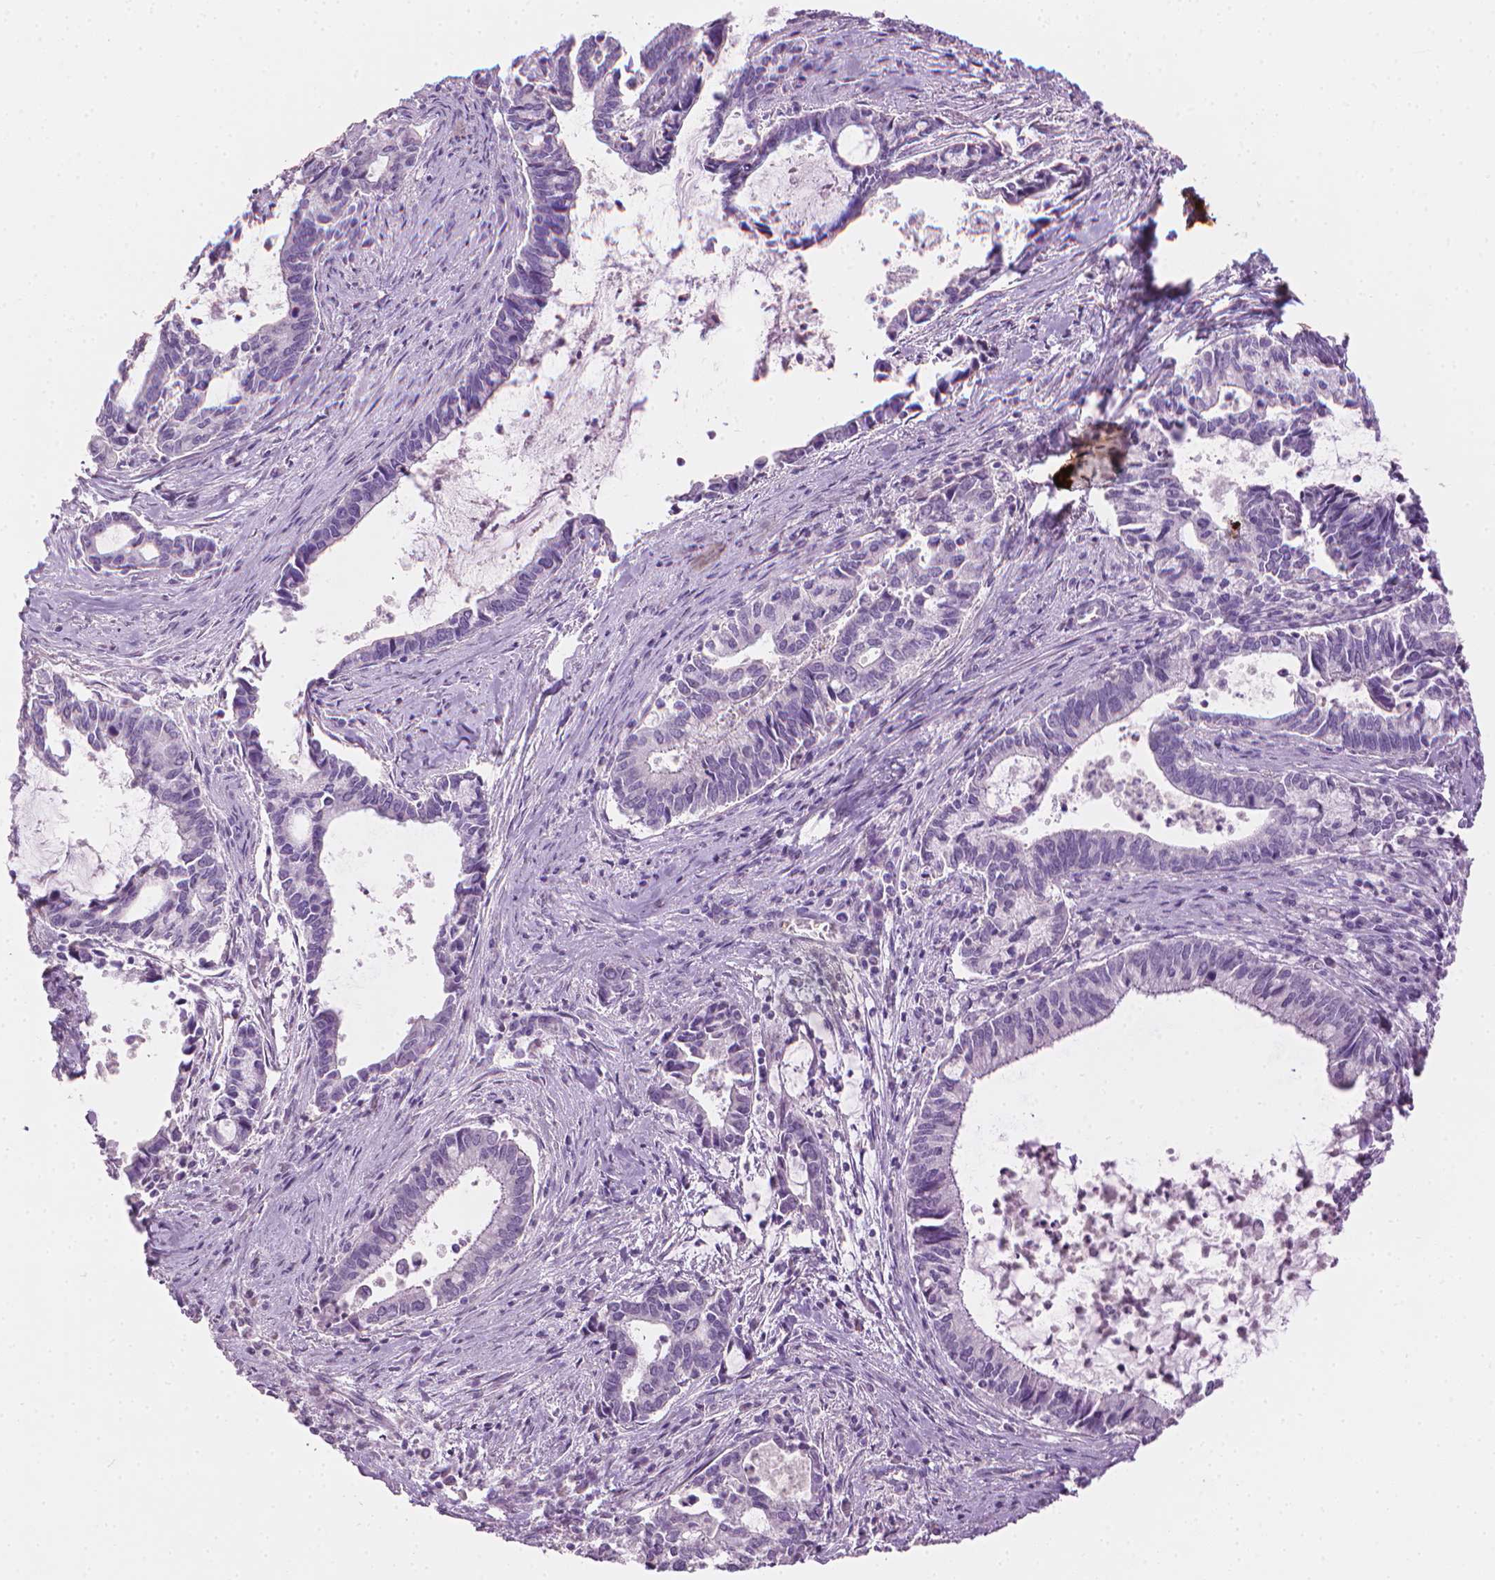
{"staining": {"intensity": "negative", "quantity": "none", "location": "none"}, "tissue": "cervical cancer", "cell_type": "Tumor cells", "image_type": "cancer", "snomed": [{"axis": "morphology", "description": "Adenocarcinoma, NOS"}, {"axis": "topography", "description": "Cervix"}], "caption": "Human cervical adenocarcinoma stained for a protein using IHC displays no expression in tumor cells.", "gene": "MLANA", "patient": {"sex": "female", "age": 42}}